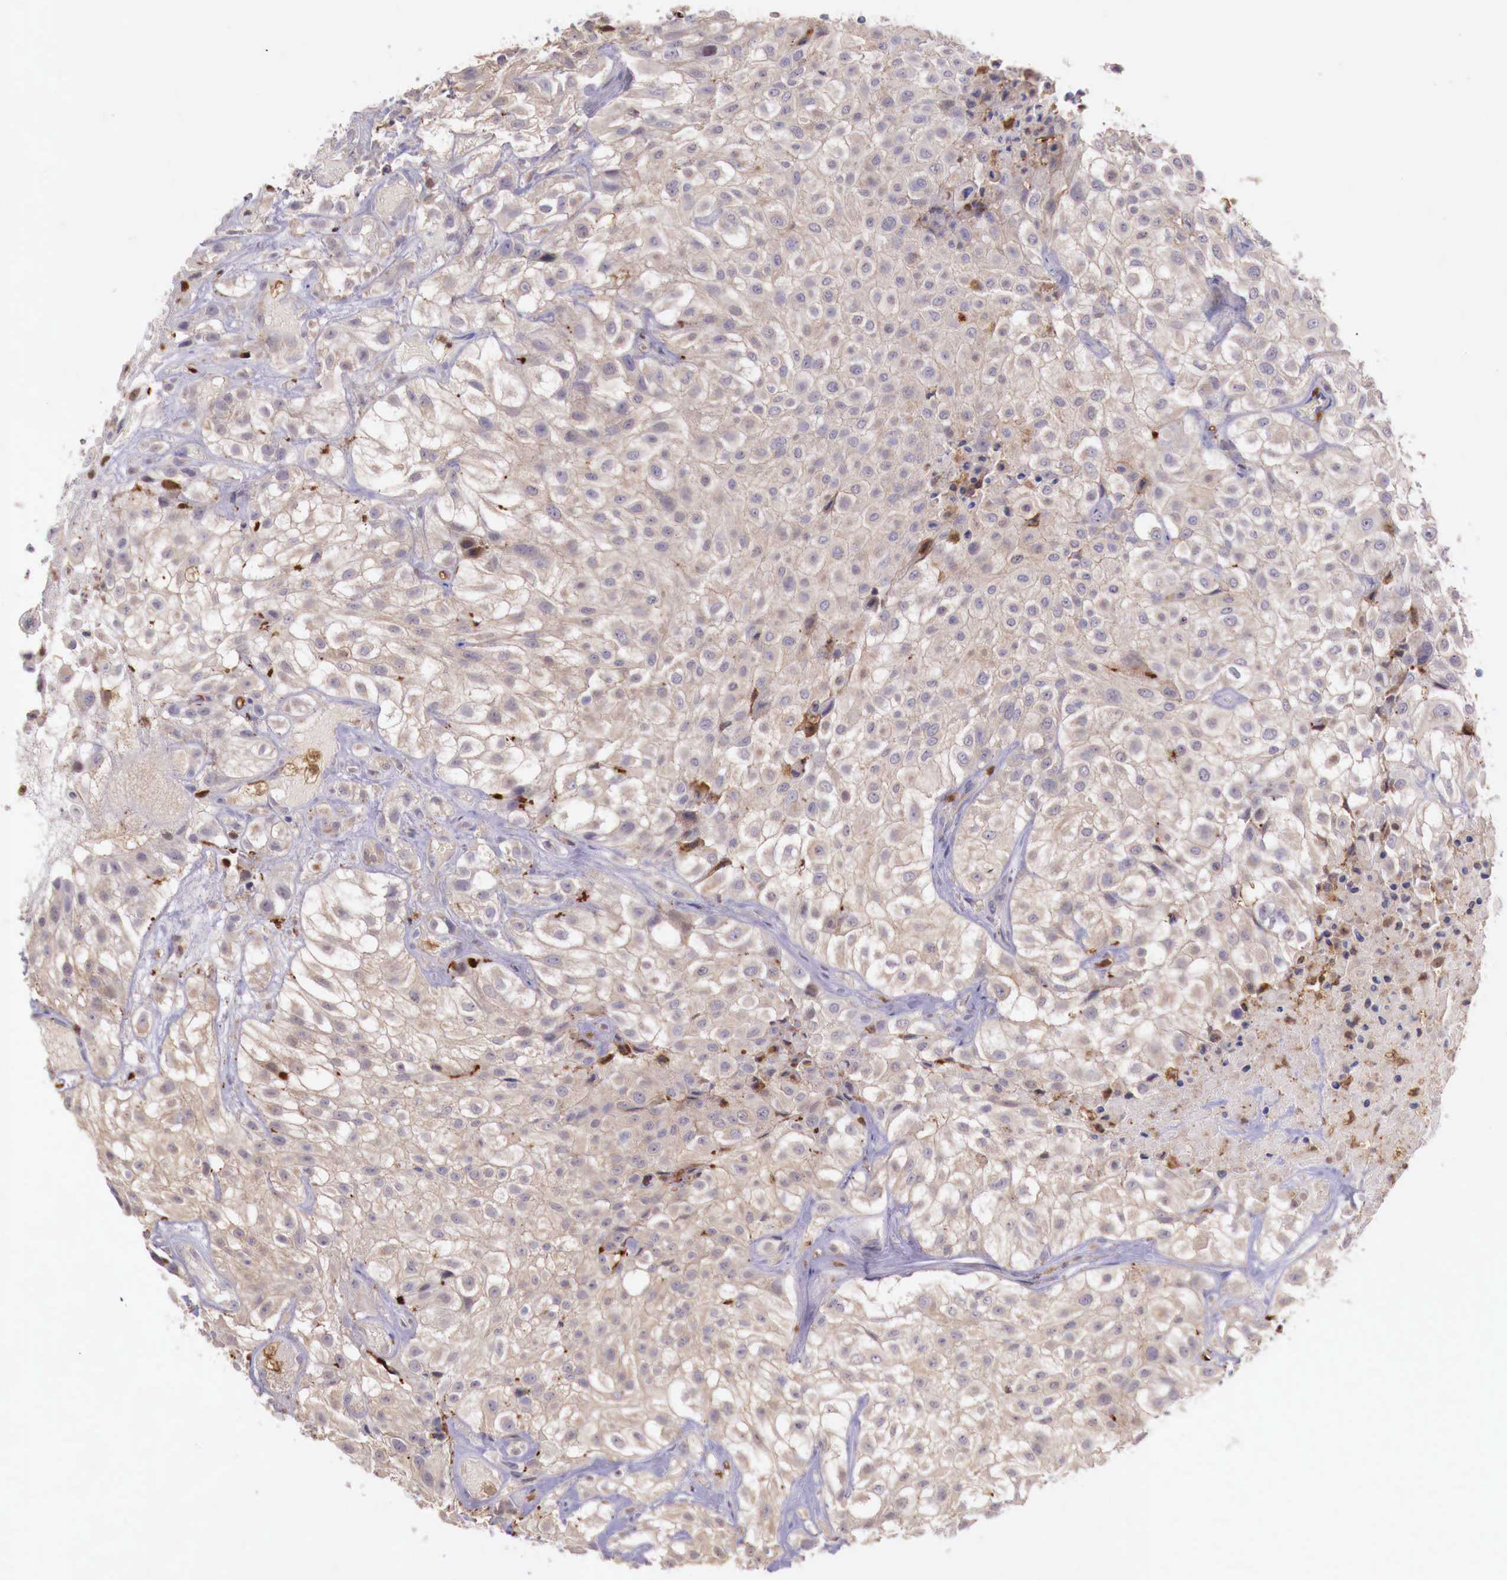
{"staining": {"intensity": "weak", "quantity": ">75%", "location": "cytoplasmic/membranous"}, "tissue": "urothelial cancer", "cell_type": "Tumor cells", "image_type": "cancer", "snomed": [{"axis": "morphology", "description": "Urothelial carcinoma, High grade"}, {"axis": "topography", "description": "Urinary bladder"}], "caption": "Weak cytoplasmic/membranous protein expression is identified in approximately >75% of tumor cells in high-grade urothelial carcinoma. (DAB (3,3'-diaminobenzidine) IHC, brown staining for protein, blue staining for nuclei).", "gene": "GAB2", "patient": {"sex": "male", "age": 56}}